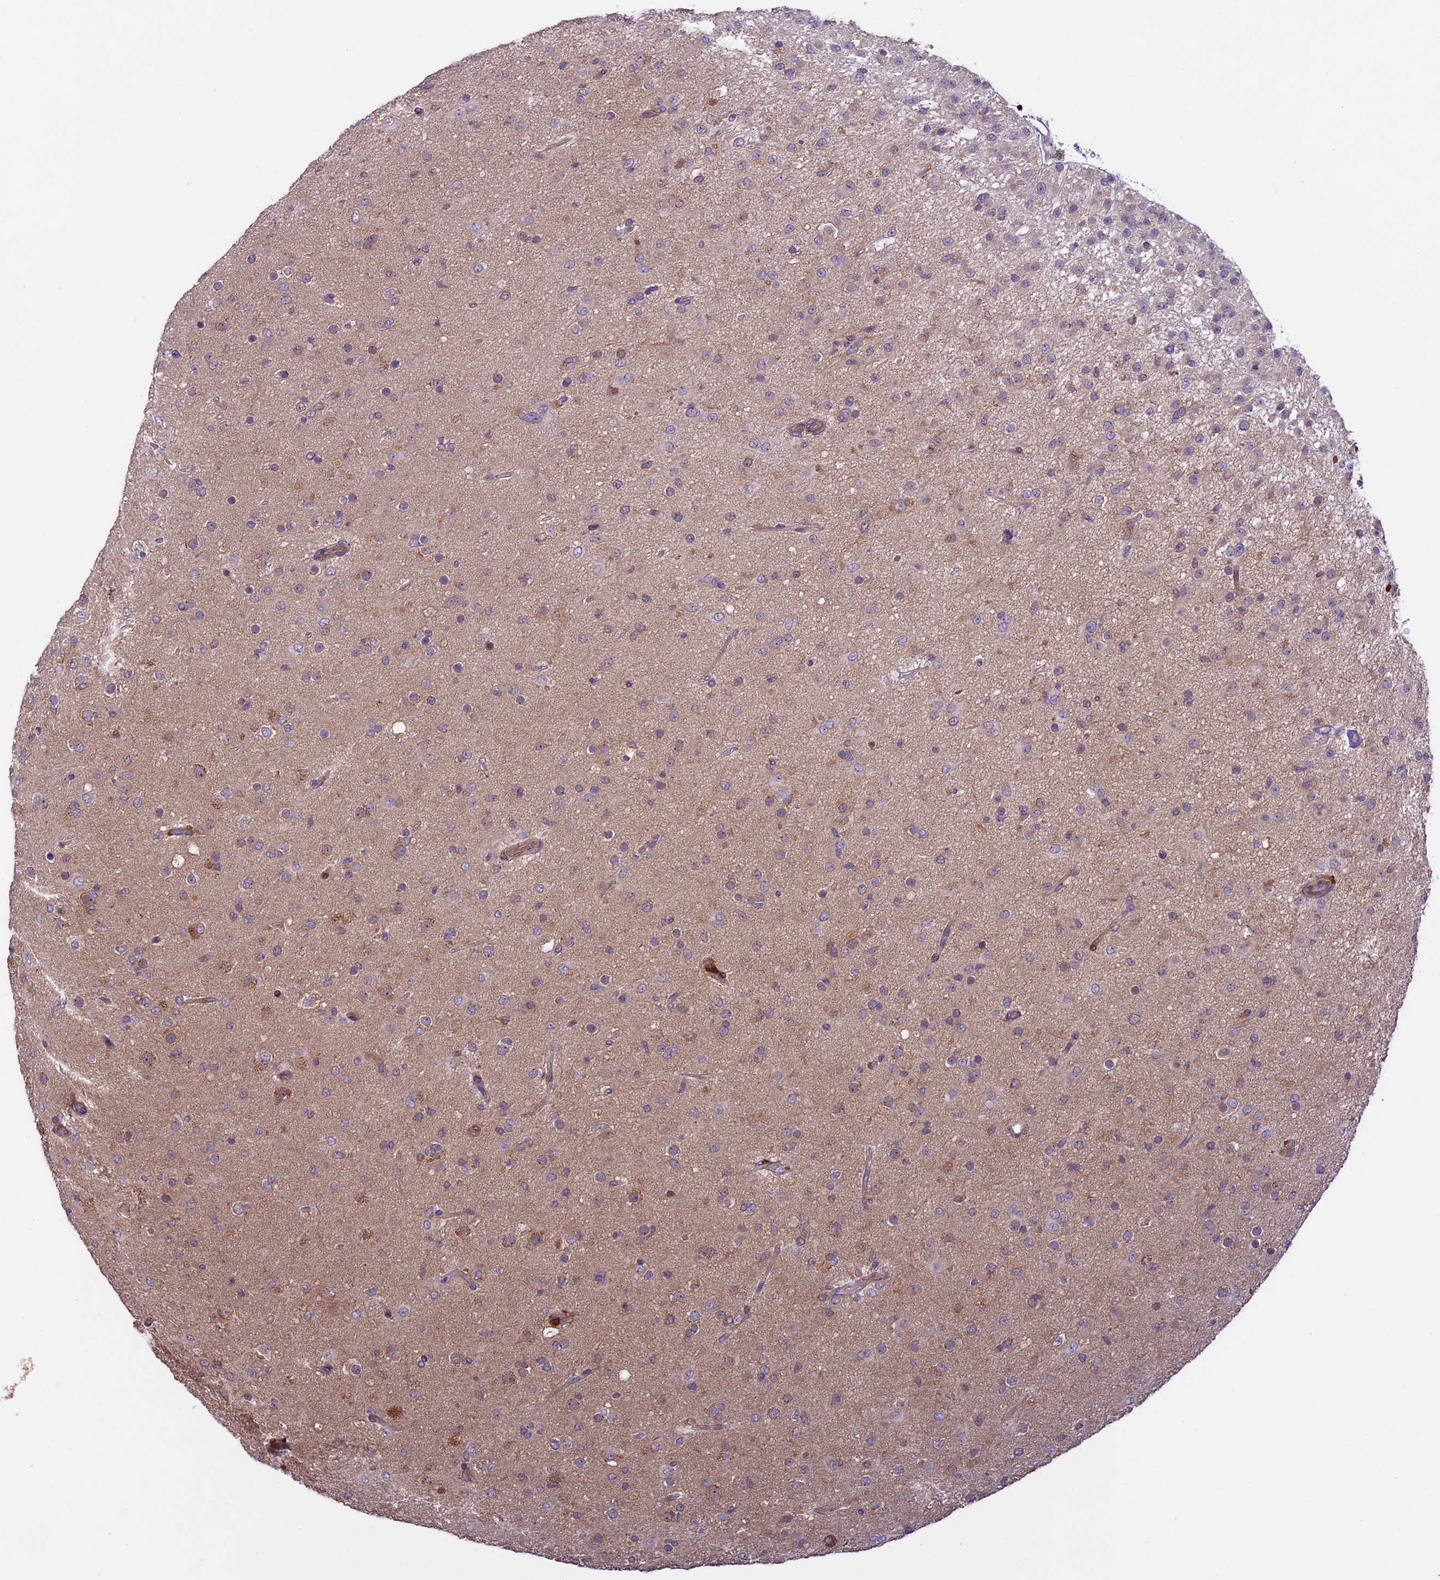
{"staining": {"intensity": "moderate", "quantity": "<25%", "location": "cytoplasmic/membranous"}, "tissue": "glioma", "cell_type": "Tumor cells", "image_type": "cancer", "snomed": [{"axis": "morphology", "description": "Glioma, malignant, Low grade"}, {"axis": "topography", "description": "Brain"}], "caption": "Protein positivity by immunohistochemistry demonstrates moderate cytoplasmic/membranous expression in approximately <25% of tumor cells in malignant glioma (low-grade).", "gene": "SPIRE1", "patient": {"sex": "male", "age": 65}}